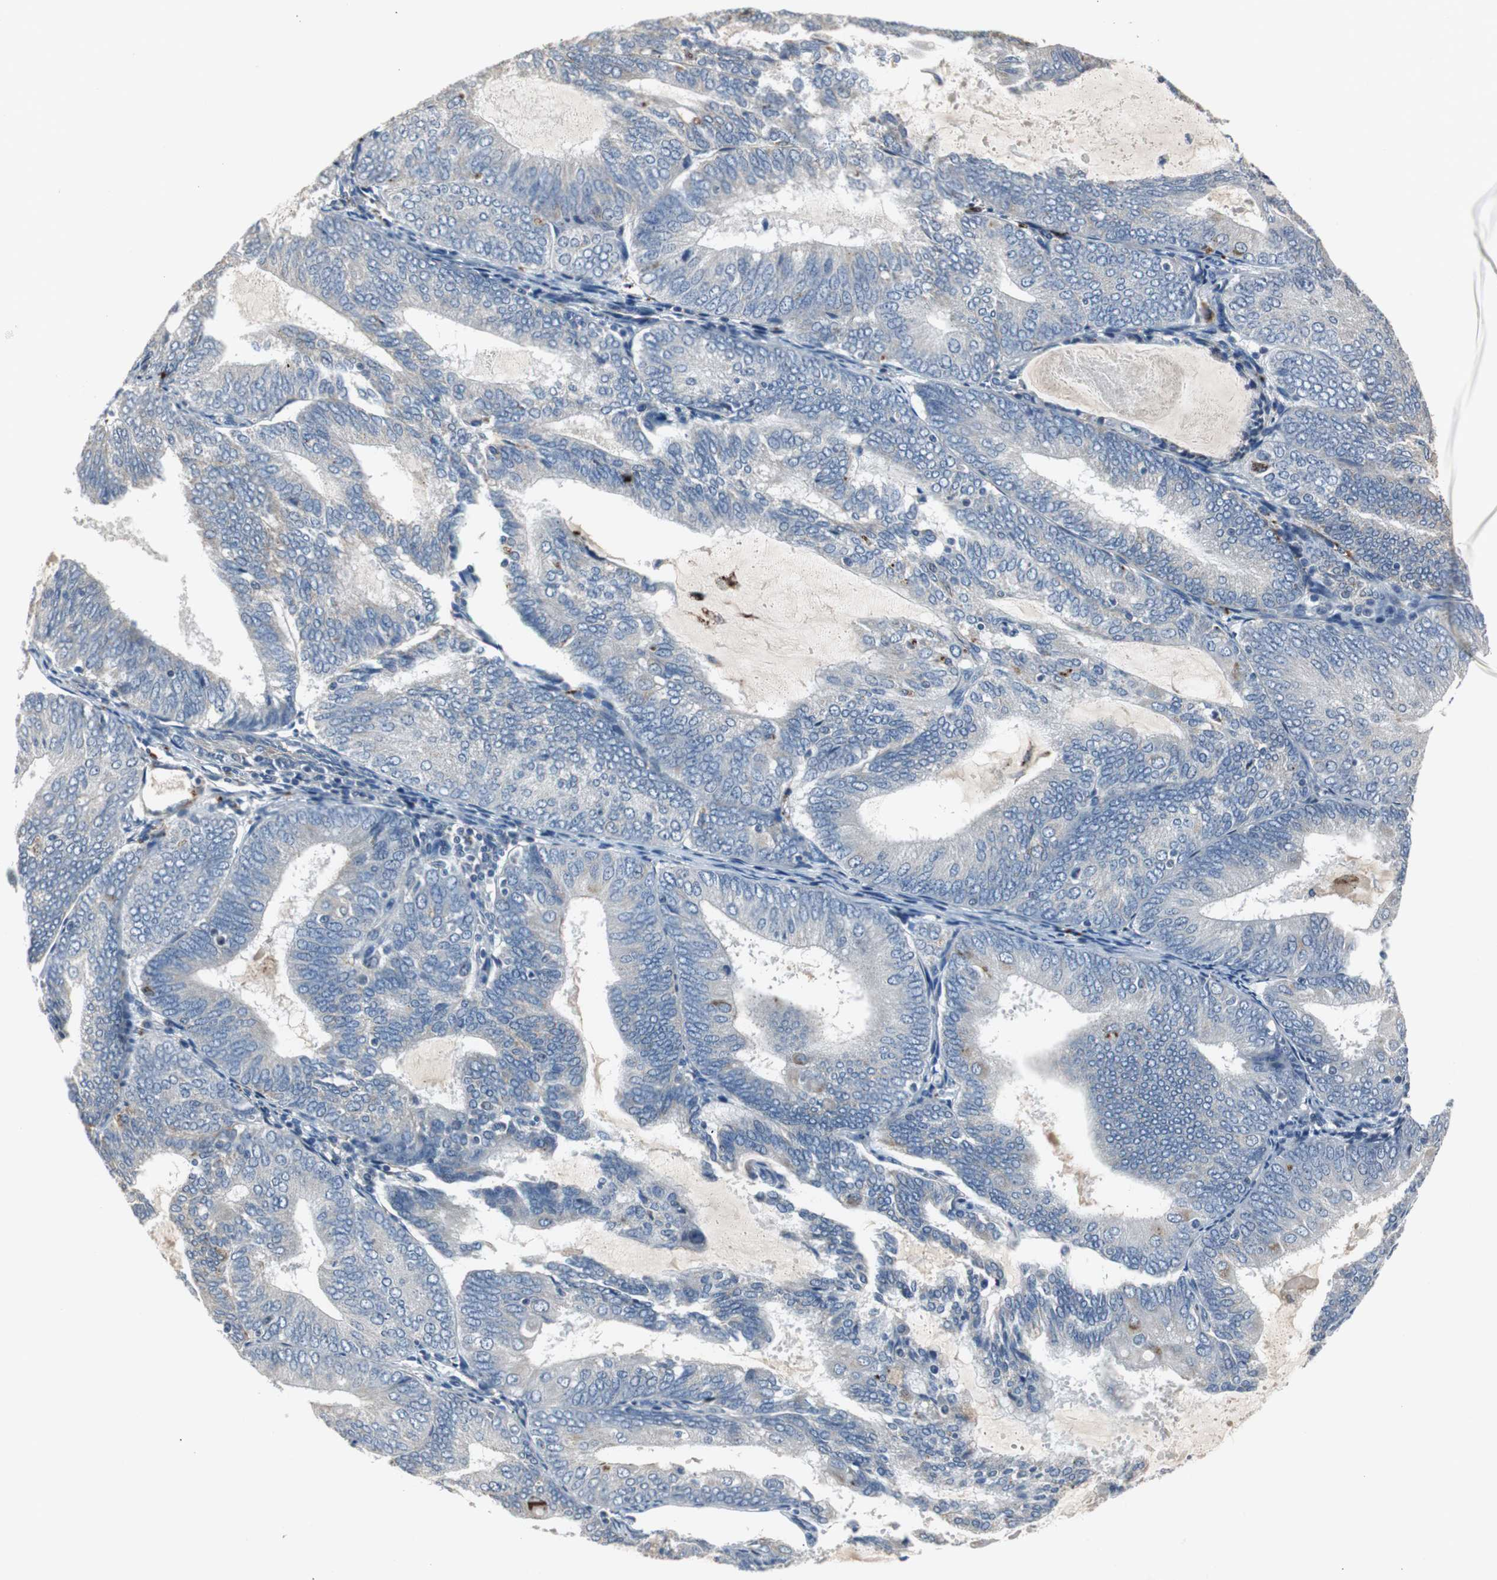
{"staining": {"intensity": "moderate", "quantity": "<25%", "location": "cytoplasmic/membranous"}, "tissue": "endometrial cancer", "cell_type": "Tumor cells", "image_type": "cancer", "snomed": [{"axis": "morphology", "description": "Adenocarcinoma, NOS"}, {"axis": "topography", "description": "Endometrium"}], "caption": "Immunohistochemical staining of endometrial adenocarcinoma reveals moderate cytoplasmic/membranous protein staining in approximately <25% of tumor cells.", "gene": "PCYT1B", "patient": {"sex": "female", "age": 81}}